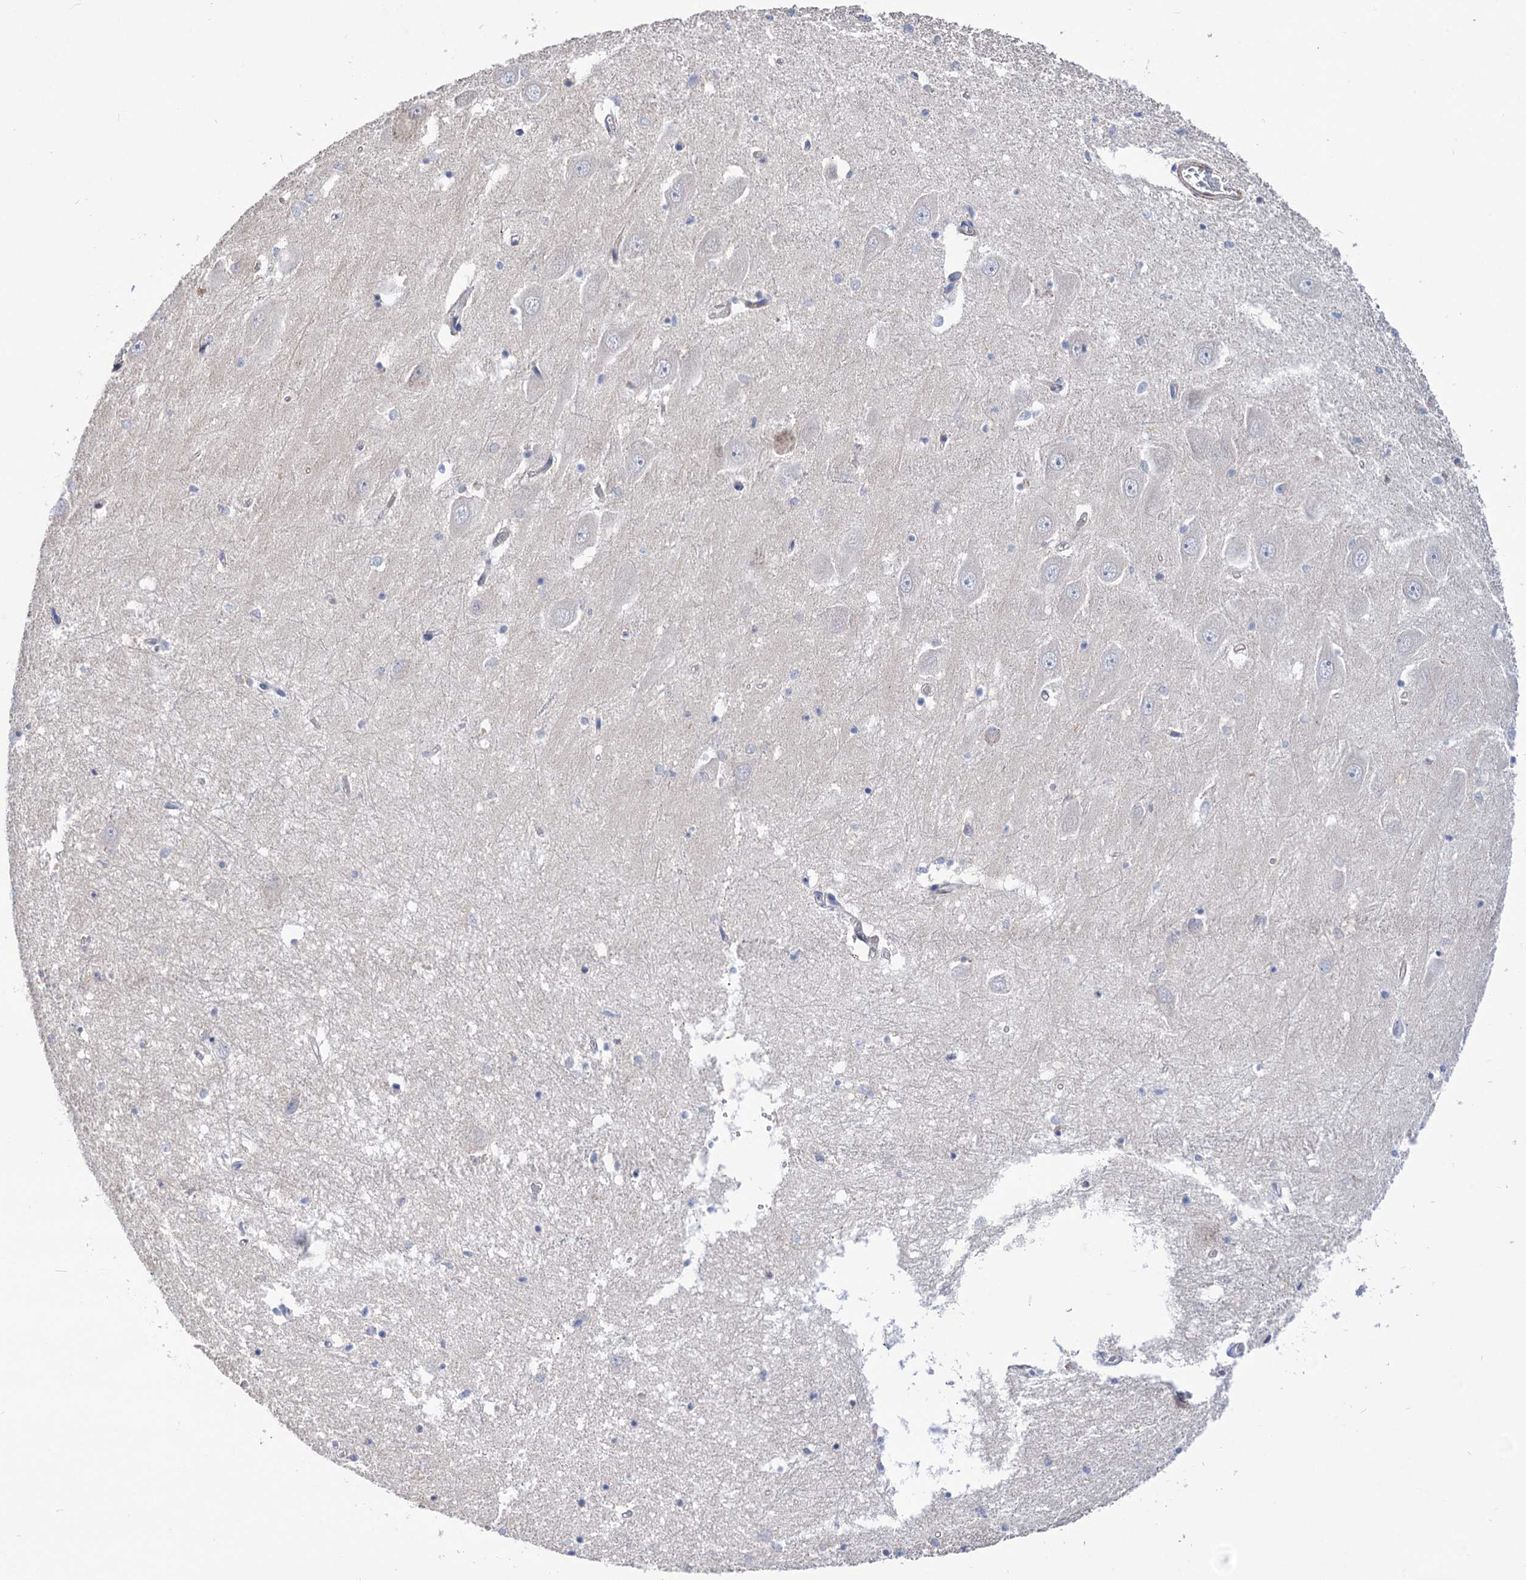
{"staining": {"intensity": "negative", "quantity": "none", "location": "none"}, "tissue": "hippocampus", "cell_type": "Glial cells", "image_type": "normal", "snomed": [{"axis": "morphology", "description": "Normal tissue, NOS"}, {"axis": "topography", "description": "Hippocampus"}], "caption": "Micrograph shows no protein staining in glial cells of benign hippocampus. (DAB (3,3'-diaminobenzidine) immunohistochemistry, high magnification).", "gene": "NUDCD2", "patient": {"sex": "male", "age": 70}}